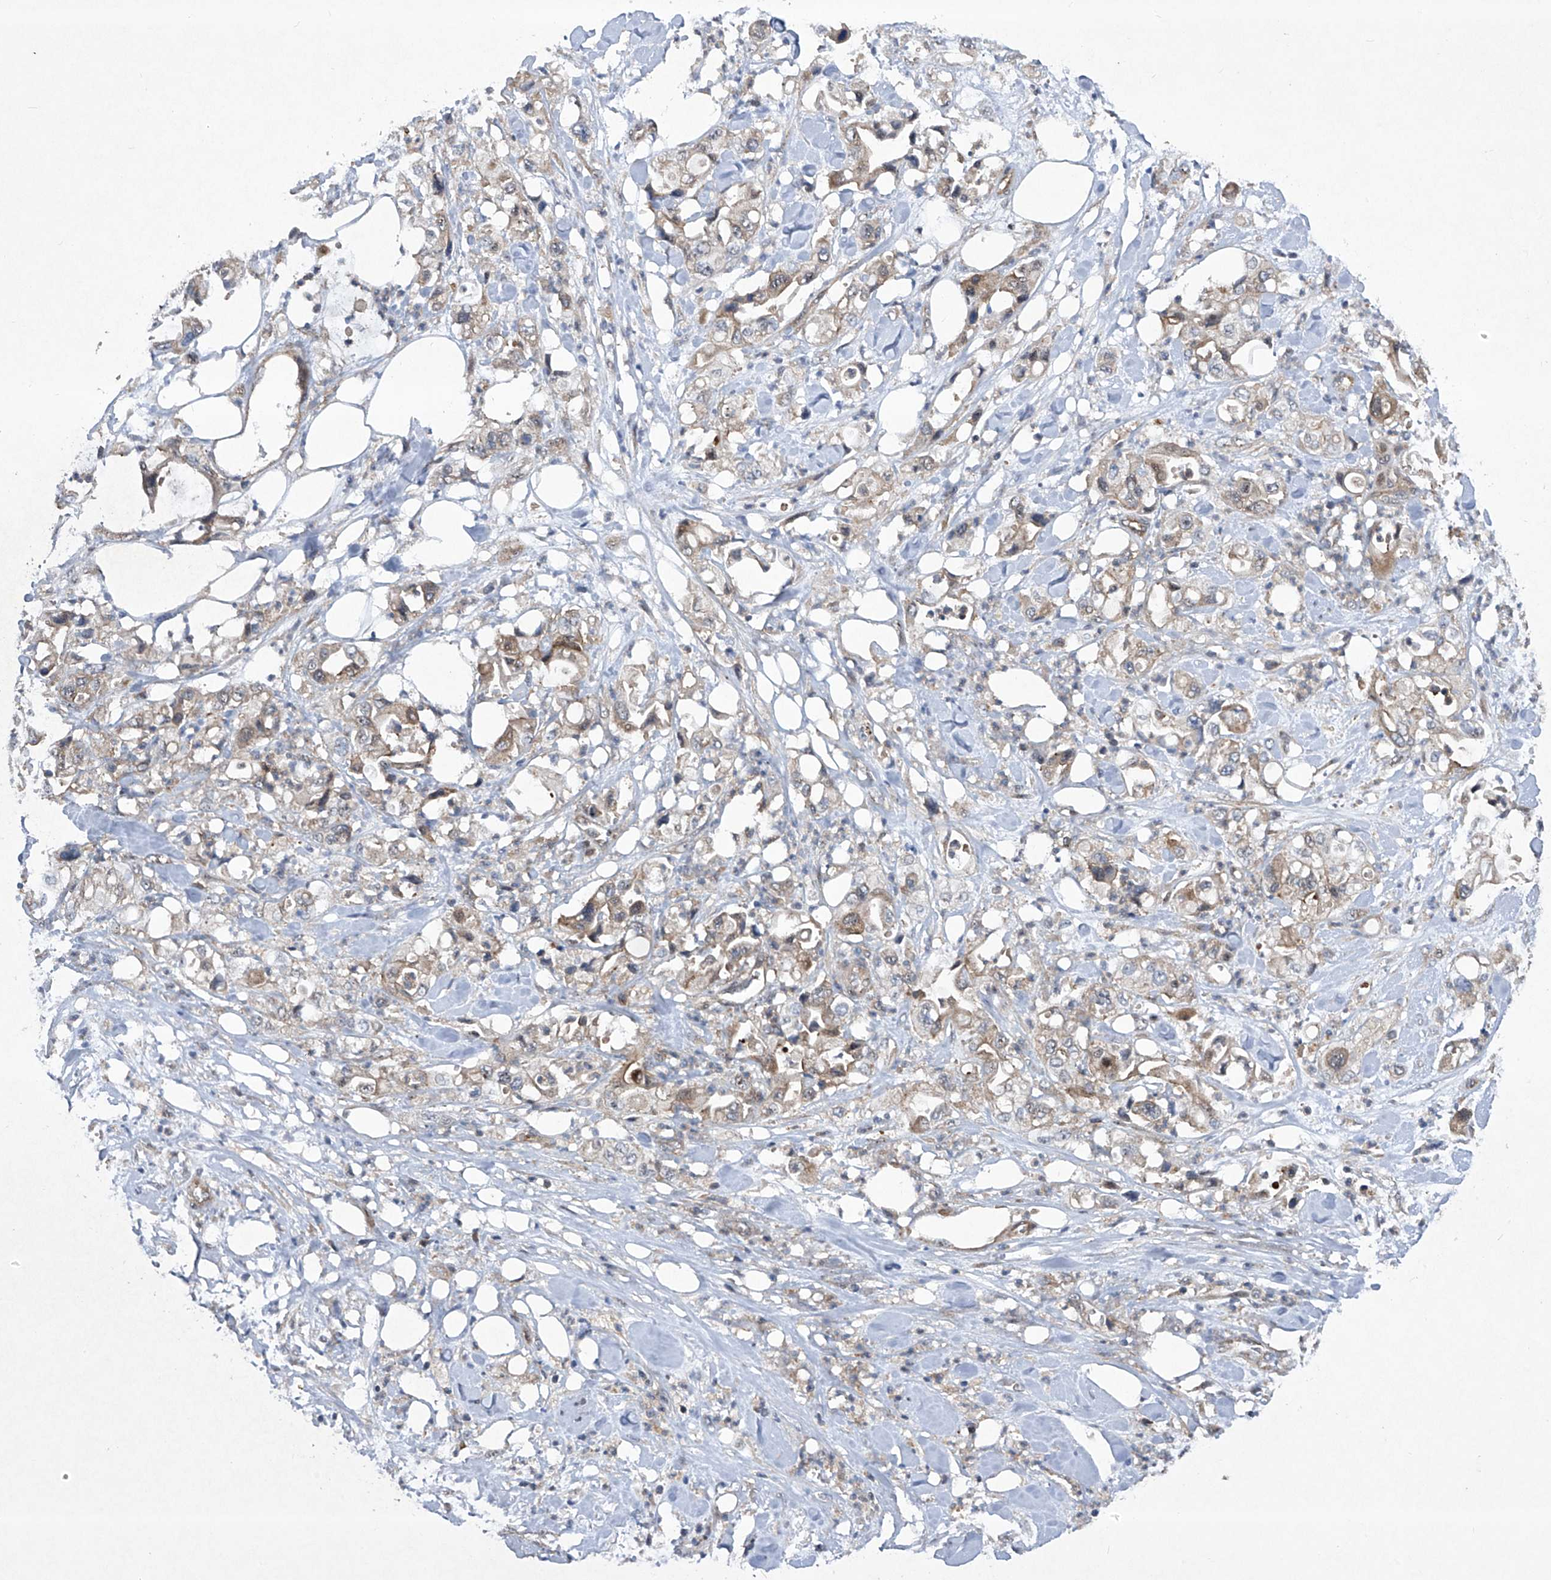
{"staining": {"intensity": "weak", "quantity": "<25%", "location": "cytoplasmic/membranous"}, "tissue": "pancreatic cancer", "cell_type": "Tumor cells", "image_type": "cancer", "snomed": [{"axis": "morphology", "description": "Adenocarcinoma, NOS"}, {"axis": "topography", "description": "Pancreas"}], "caption": "Immunohistochemical staining of pancreatic cancer demonstrates no significant staining in tumor cells. (DAB immunohistochemistry (IHC) visualized using brightfield microscopy, high magnification).", "gene": "CISH", "patient": {"sex": "male", "age": 70}}